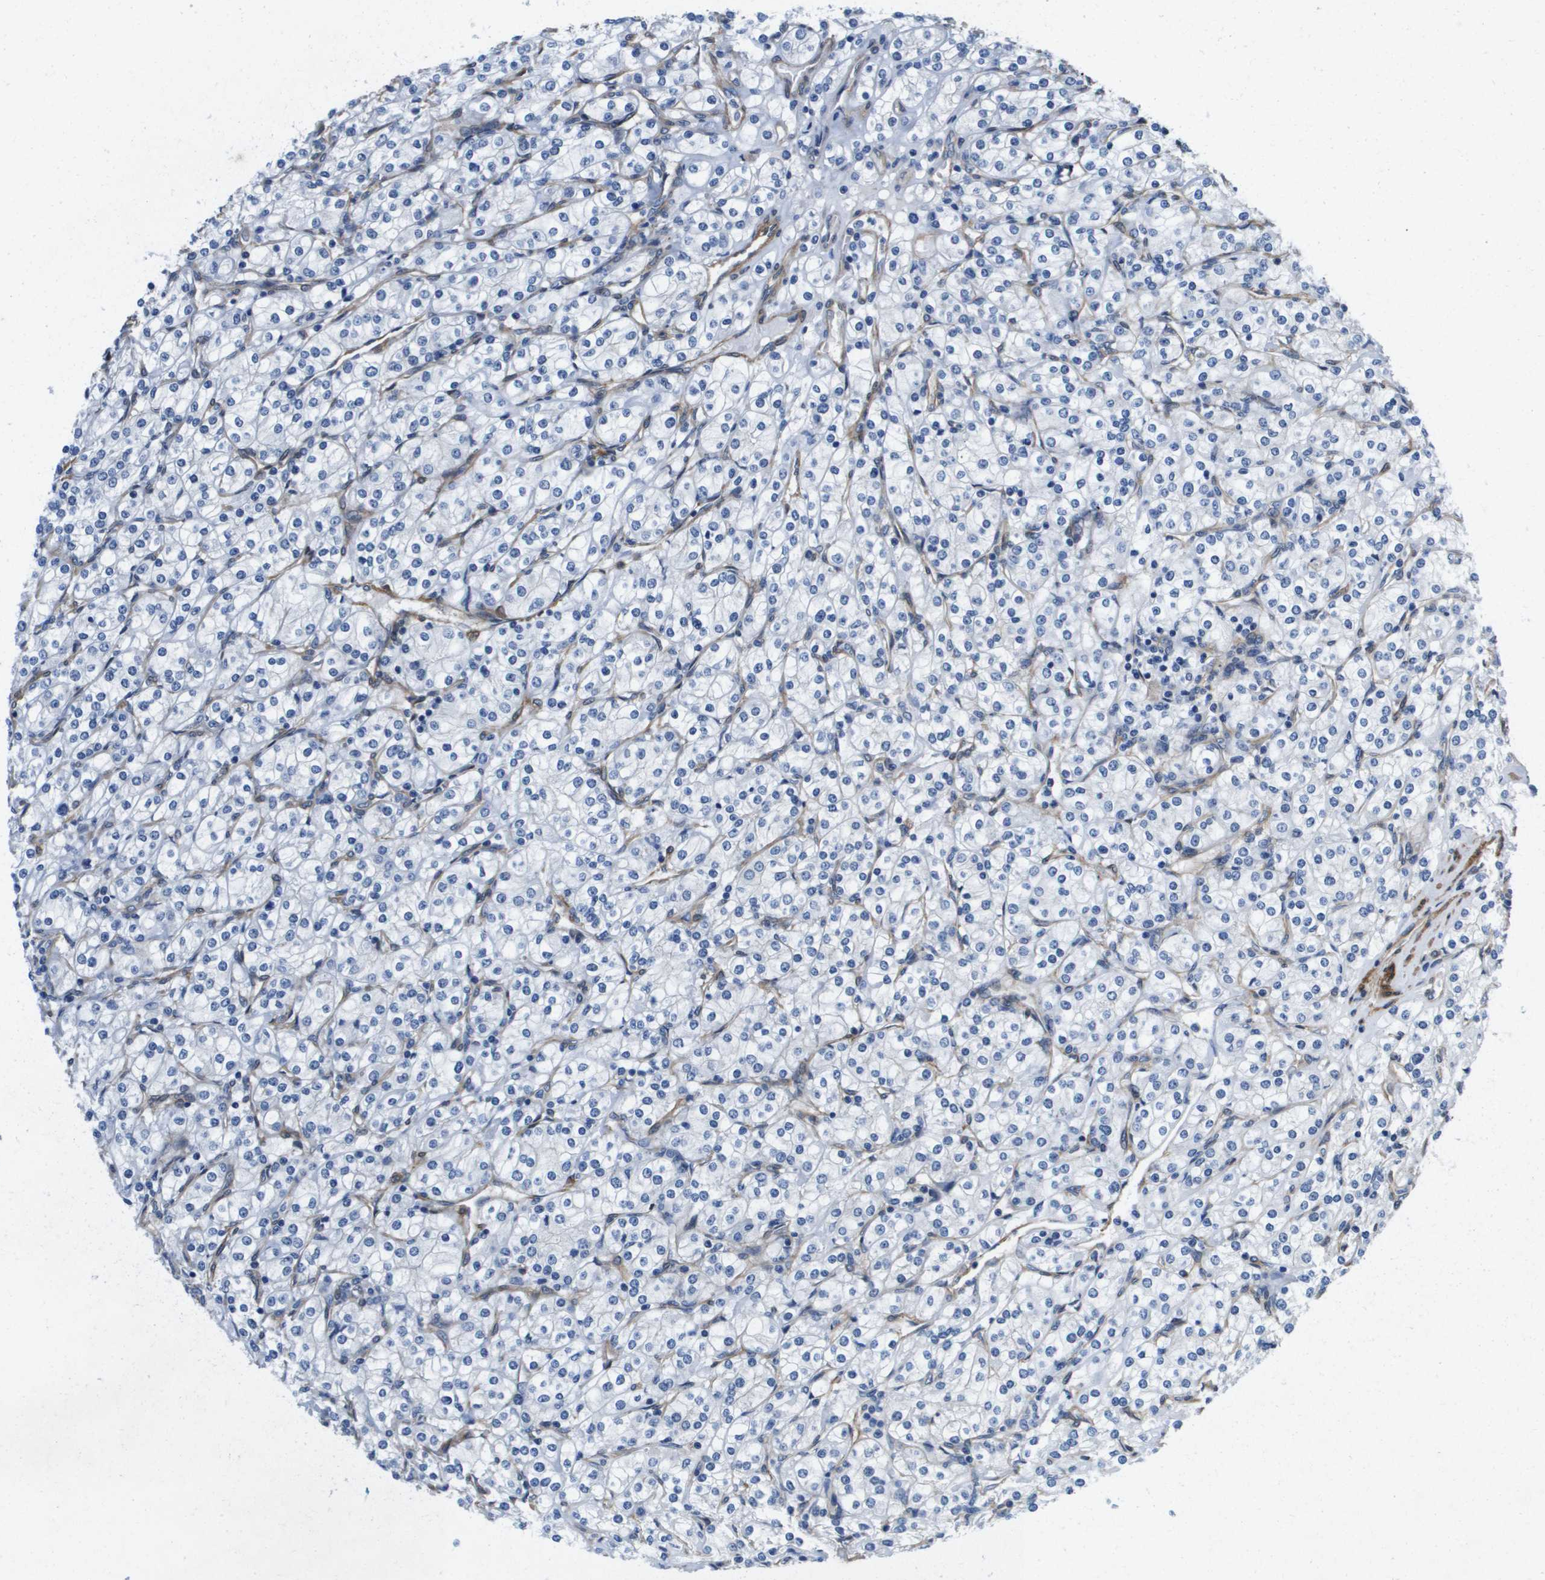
{"staining": {"intensity": "negative", "quantity": "none", "location": "none"}, "tissue": "renal cancer", "cell_type": "Tumor cells", "image_type": "cancer", "snomed": [{"axis": "morphology", "description": "Adenocarcinoma, NOS"}, {"axis": "topography", "description": "Kidney"}], "caption": "Renal cancer (adenocarcinoma) stained for a protein using immunohistochemistry reveals no staining tumor cells.", "gene": "LPP", "patient": {"sex": "male", "age": 77}}